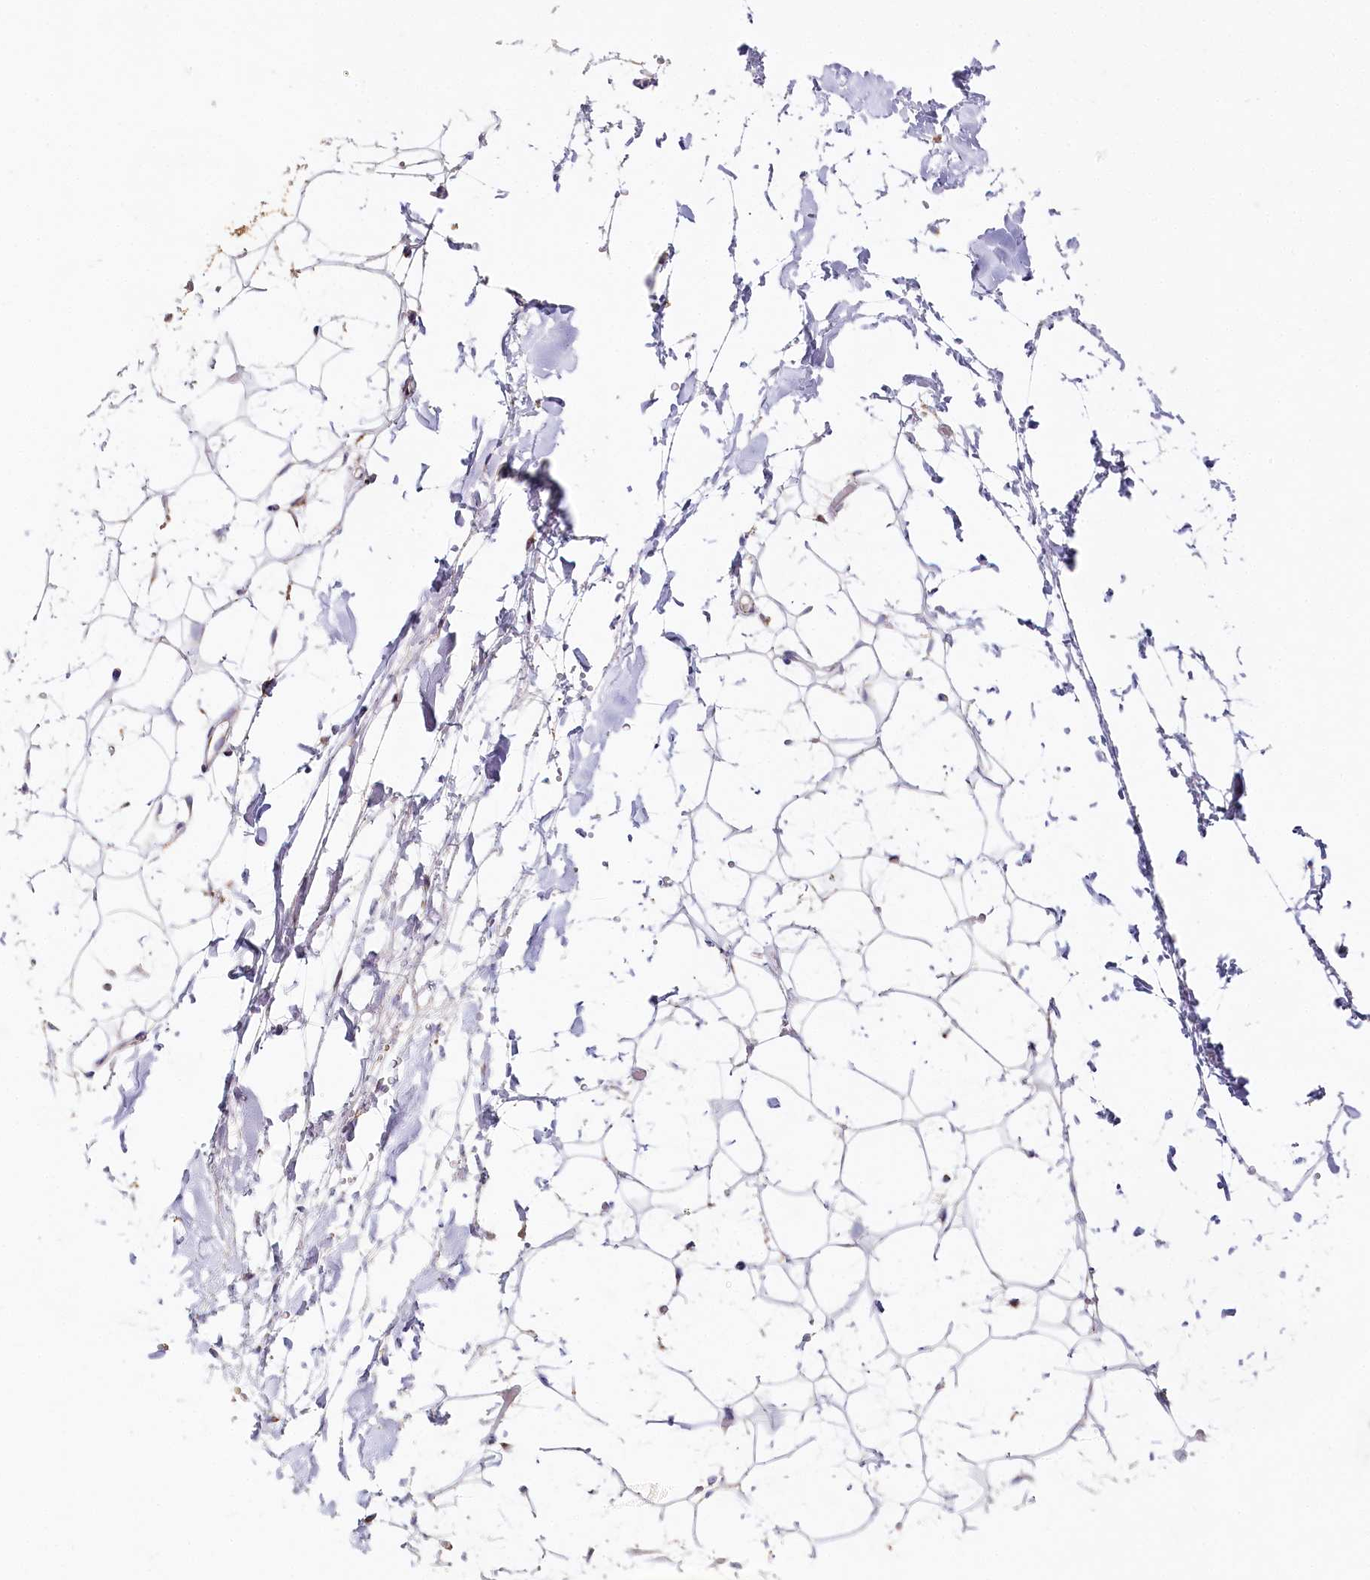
{"staining": {"intensity": "negative", "quantity": "none", "location": "none"}, "tissue": "adipose tissue", "cell_type": "Adipocytes", "image_type": "normal", "snomed": [{"axis": "morphology", "description": "Normal tissue, NOS"}, {"axis": "topography", "description": "Breast"}], "caption": "Immunohistochemistry histopathology image of normal adipose tissue: human adipose tissue stained with DAB shows no significant protein staining in adipocytes. (DAB (3,3'-diaminobenzidine) immunohistochemistry (IHC) with hematoxylin counter stain).", "gene": "MMP25", "patient": {"sex": "female", "age": 26}}